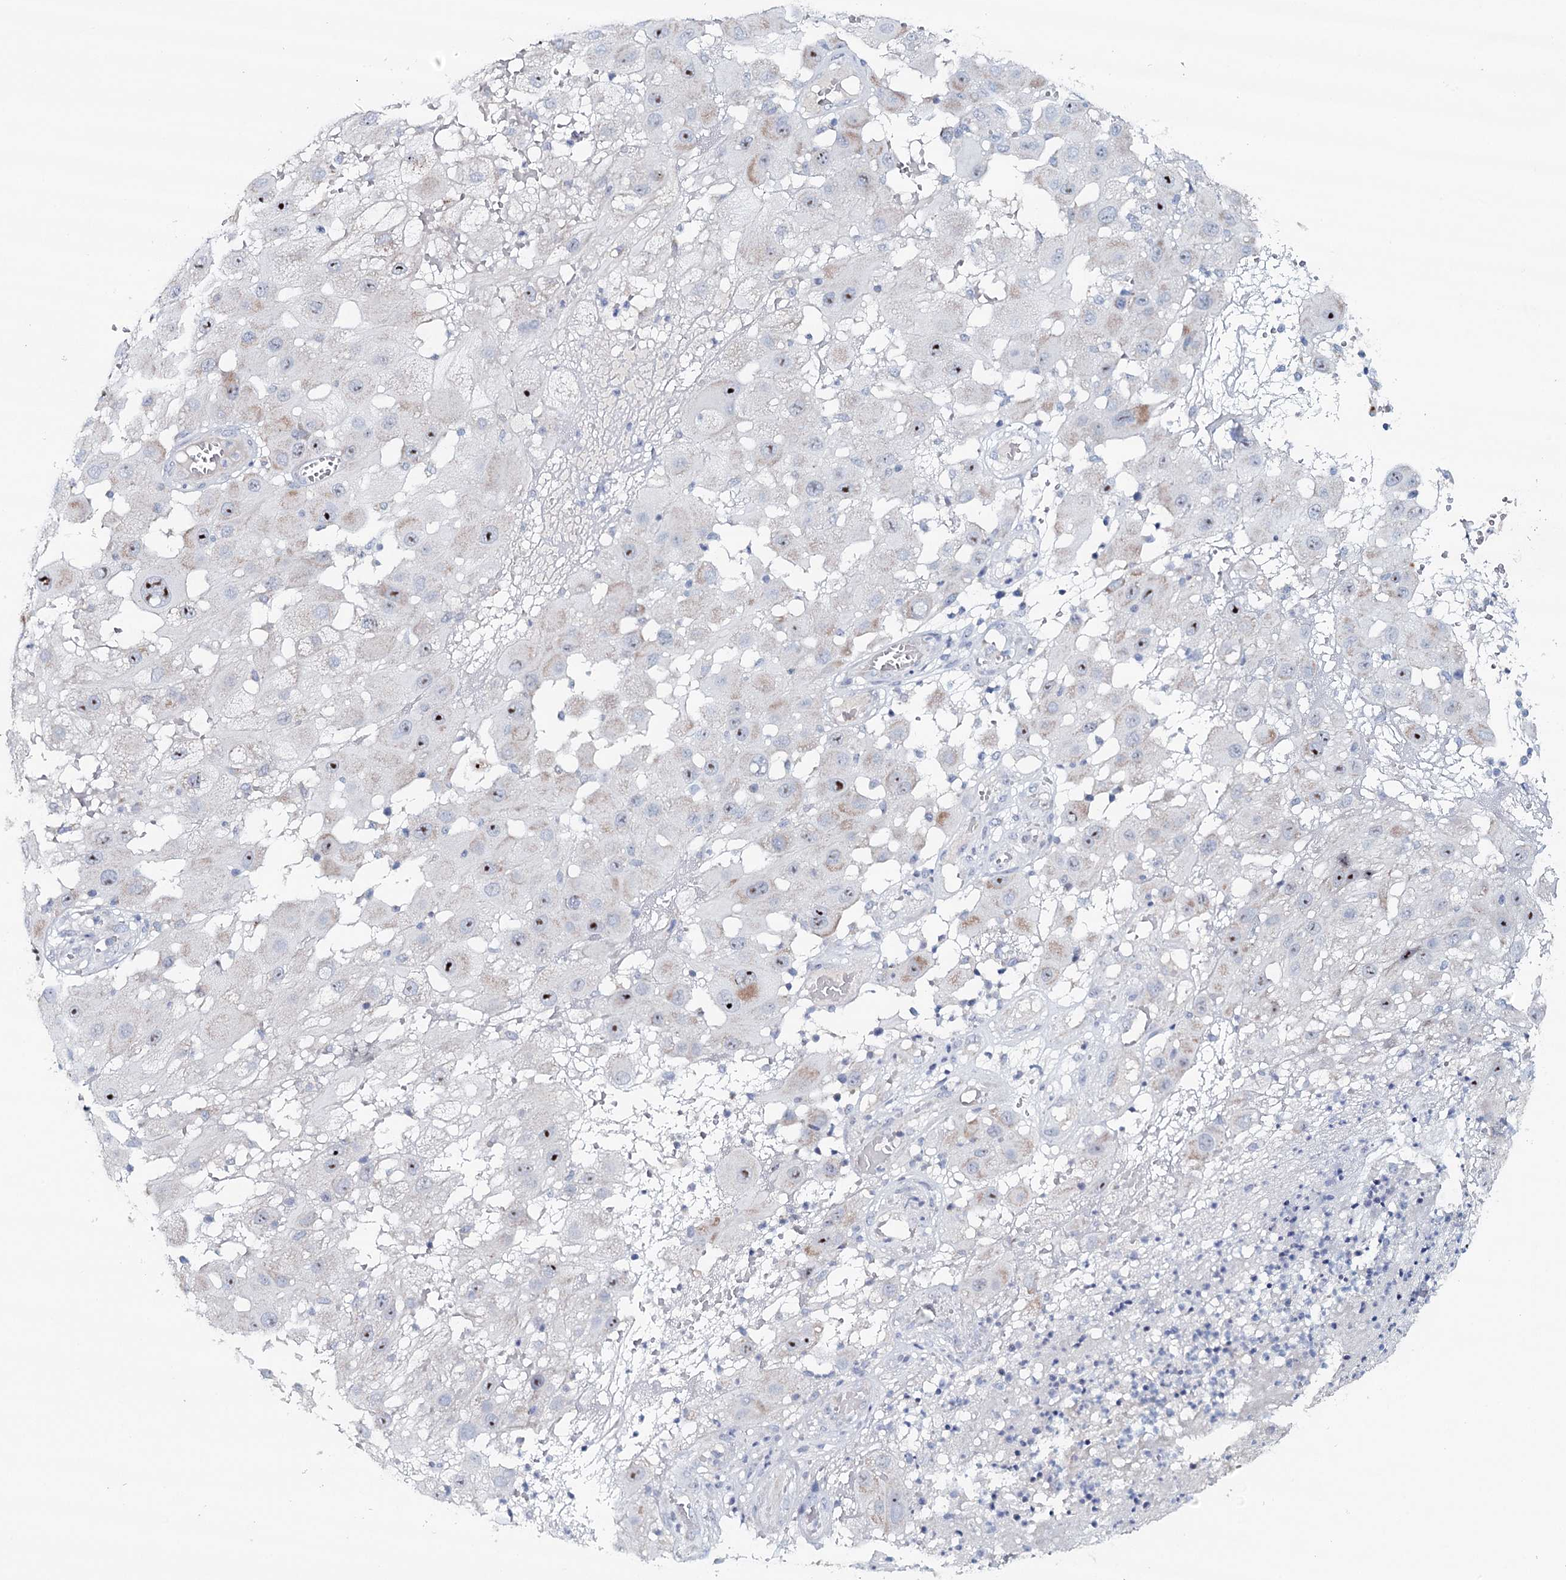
{"staining": {"intensity": "weak", "quantity": "<25%", "location": "cytoplasmic/membranous,nuclear"}, "tissue": "melanoma", "cell_type": "Tumor cells", "image_type": "cancer", "snomed": [{"axis": "morphology", "description": "Malignant melanoma, NOS"}, {"axis": "topography", "description": "Skin"}], "caption": "IHC of human melanoma exhibits no expression in tumor cells.", "gene": "RBM43", "patient": {"sex": "female", "age": 81}}